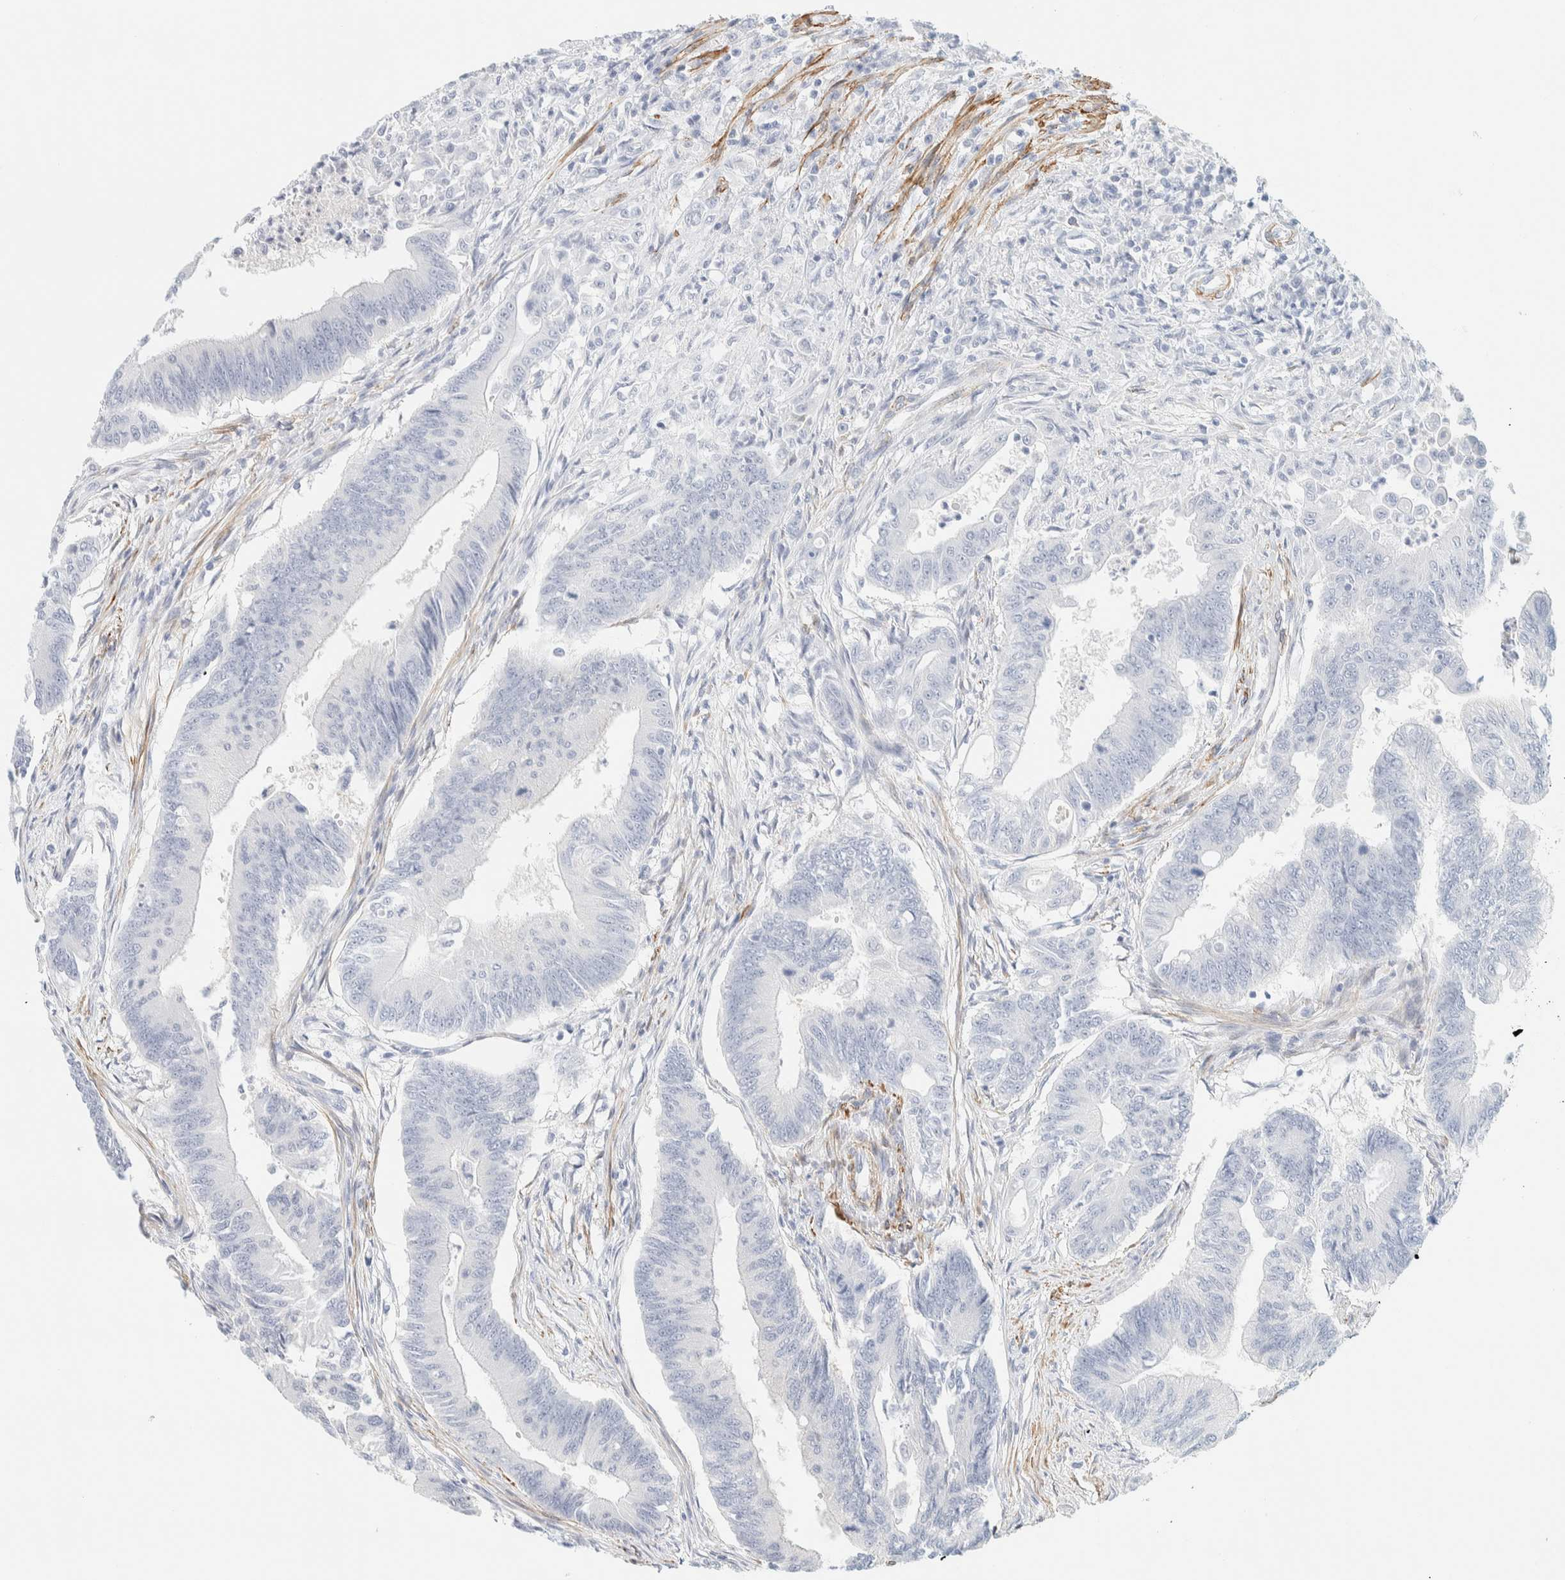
{"staining": {"intensity": "negative", "quantity": "none", "location": "none"}, "tissue": "colorectal cancer", "cell_type": "Tumor cells", "image_type": "cancer", "snomed": [{"axis": "morphology", "description": "Adenoma, NOS"}, {"axis": "morphology", "description": "Adenocarcinoma, NOS"}, {"axis": "topography", "description": "Colon"}], "caption": "The immunohistochemistry (IHC) micrograph has no significant expression in tumor cells of colorectal cancer (adenoma) tissue.", "gene": "AFMID", "patient": {"sex": "male", "age": 79}}